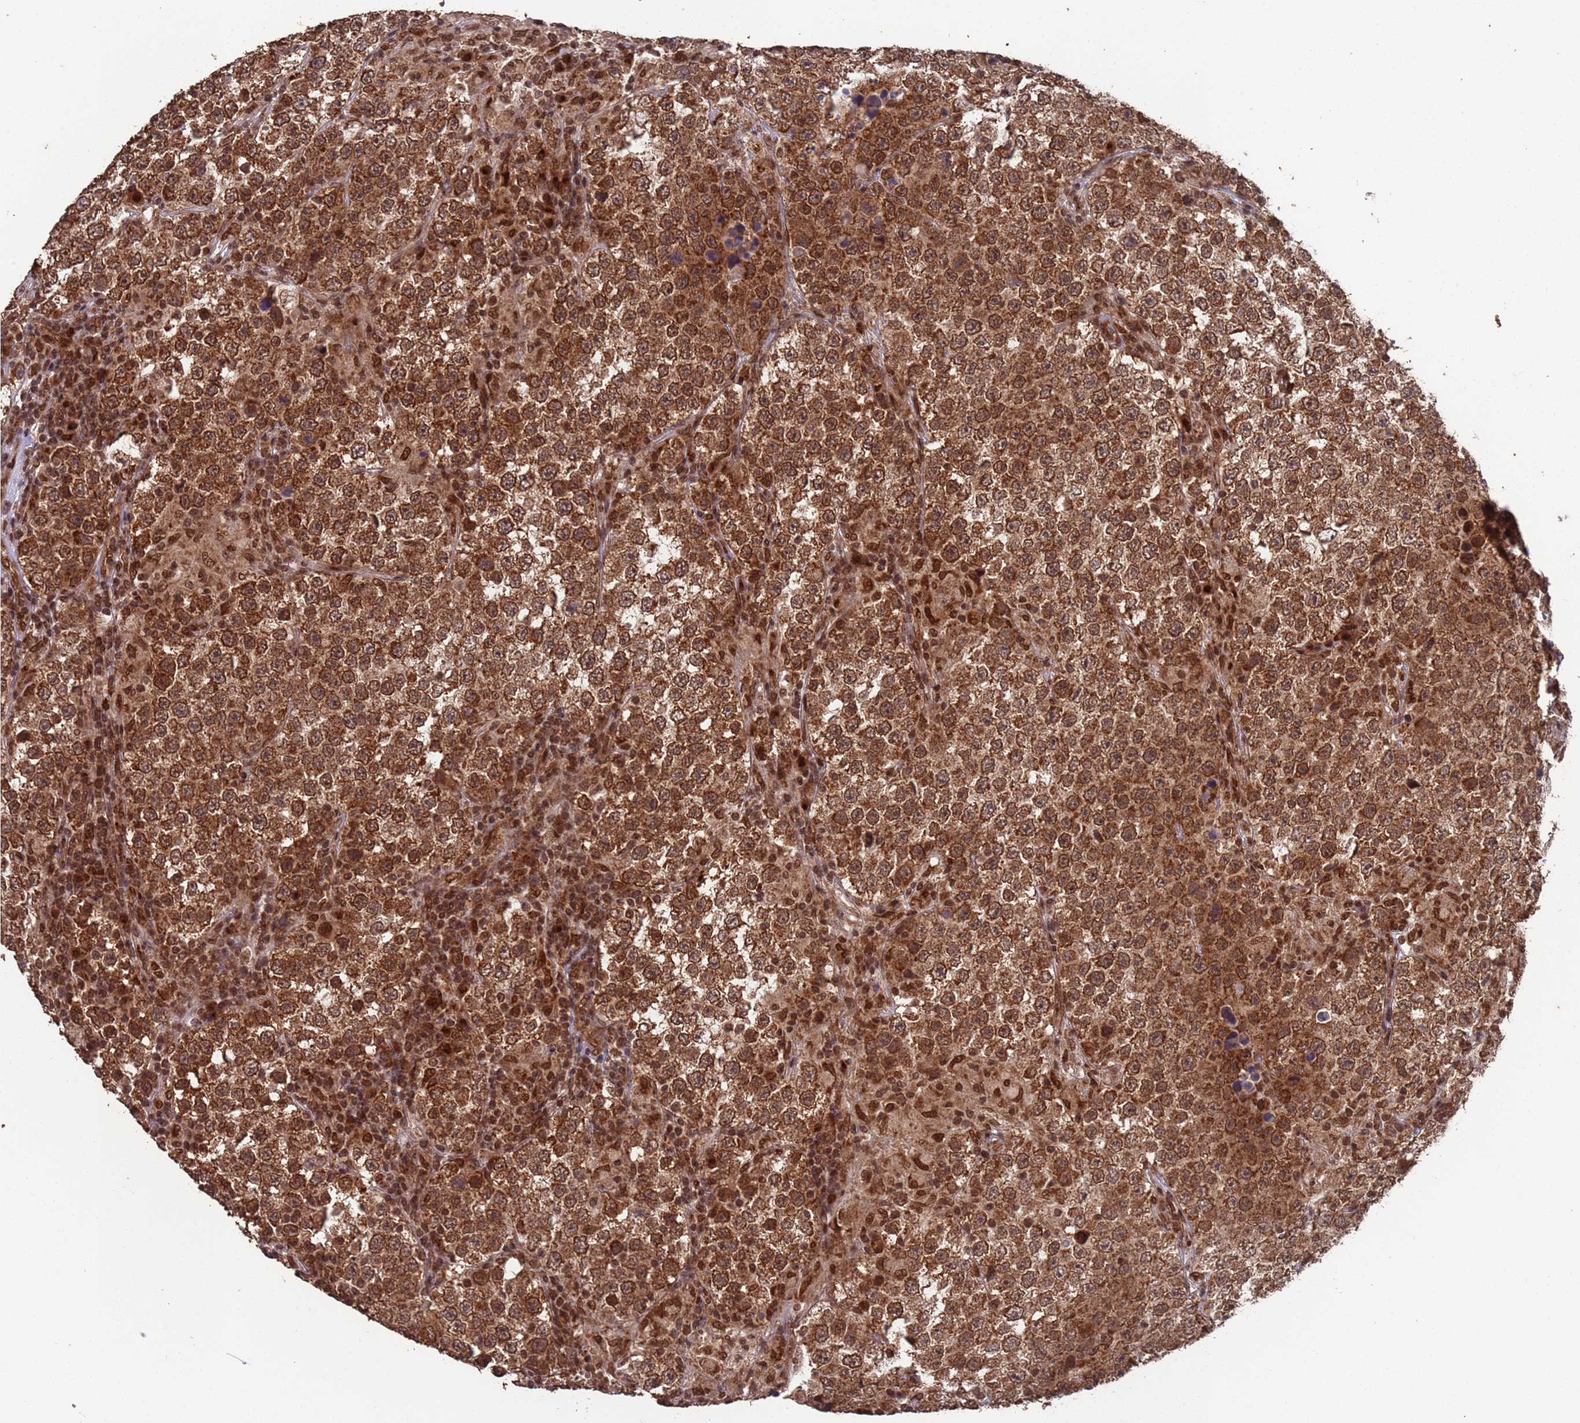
{"staining": {"intensity": "strong", "quantity": ">75%", "location": "cytoplasmic/membranous"}, "tissue": "testis cancer", "cell_type": "Tumor cells", "image_type": "cancer", "snomed": [{"axis": "morphology", "description": "Normal tissue, NOS"}, {"axis": "morphology", "description": "Urothelial carcinoma, High grade"}, {"axis": "morphology", "description": "Seminoma, NOS"}, {"axis": "morphology", "description": "Carcinoma, Embryonal, NOS"}, {"axis": "topography", "description": "Urinary bladder"}, {"axis": "topography", "description": "Testis"}], "caption": "Testis cancer stained with DAB IHC displays high levels of strong cytoplasmic/membranous staining in approximately >75% of tumor cells.", "gene": "FUBP3", "patient": {"sex": "male", "age": 41}}